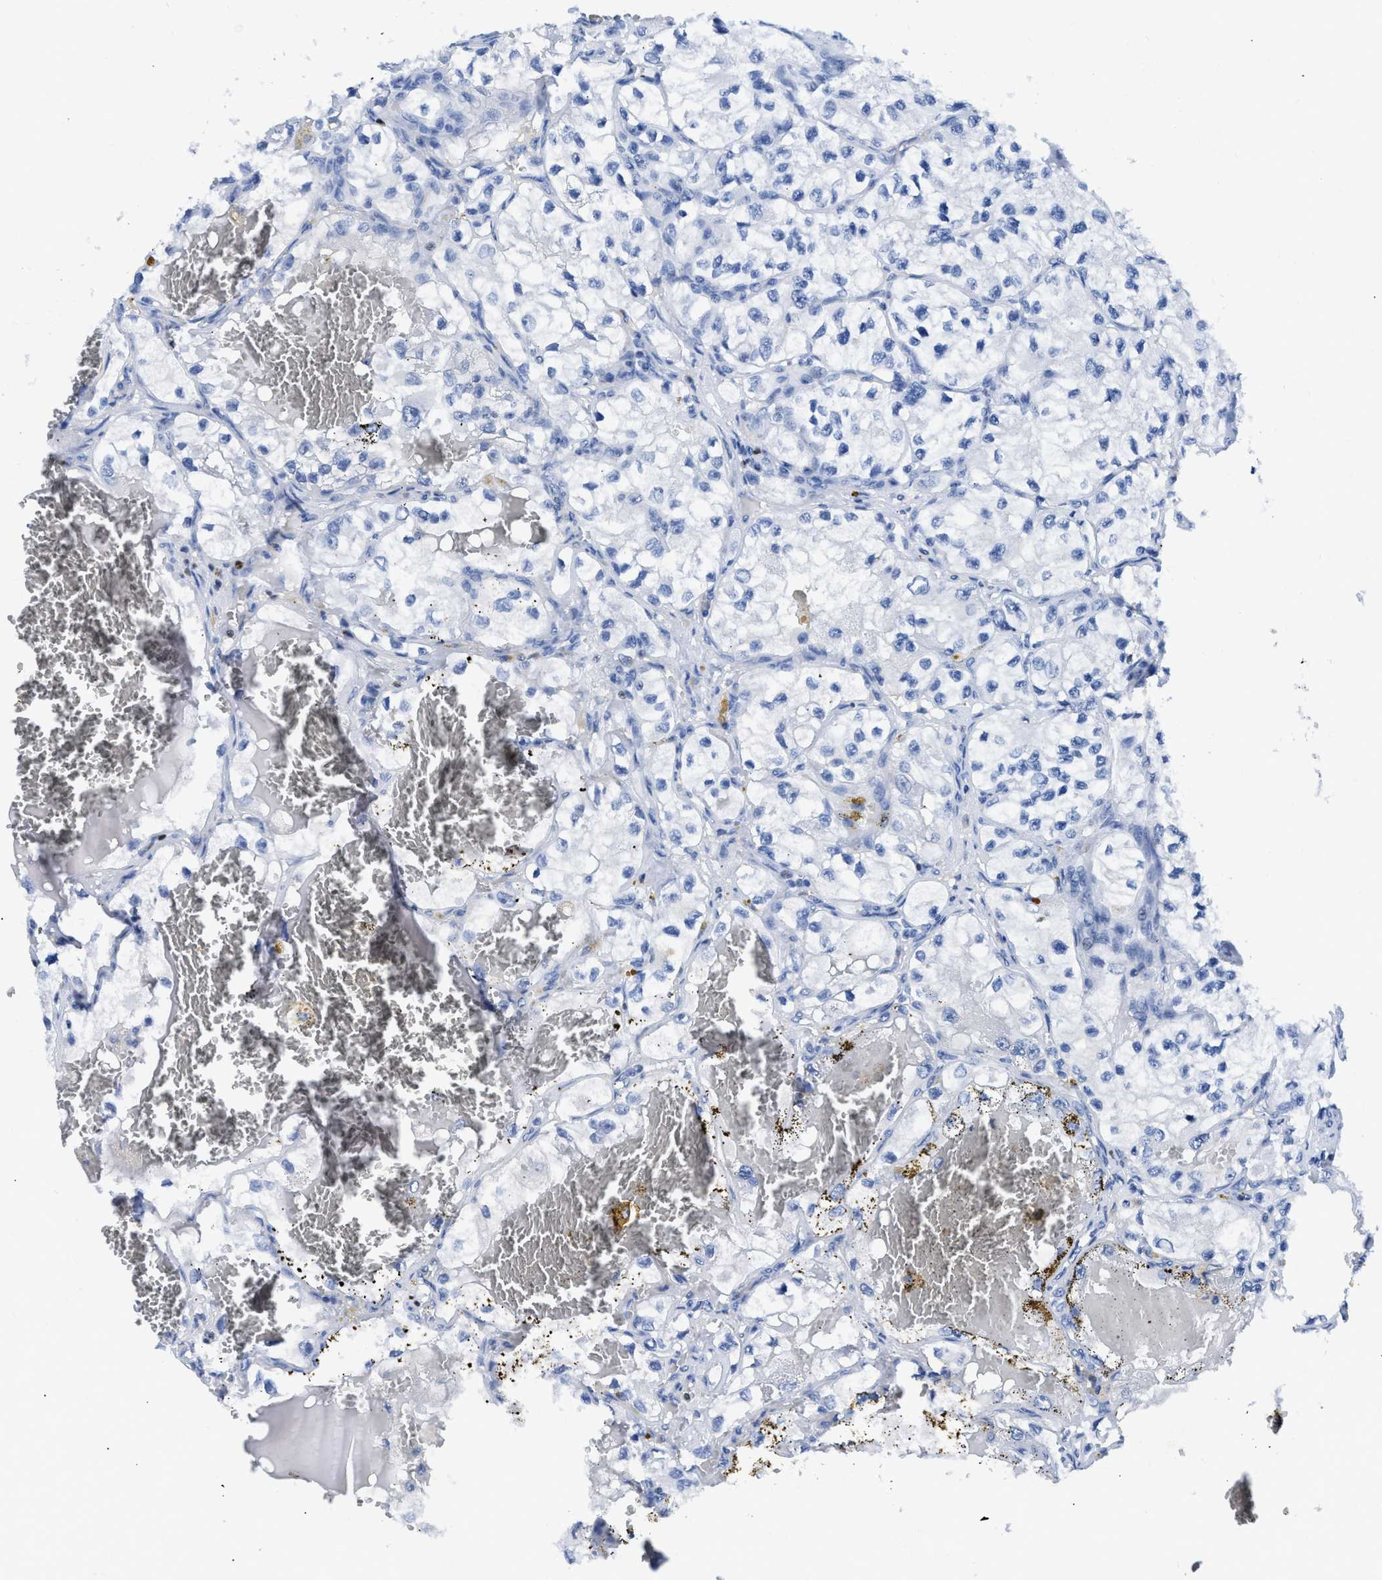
{"staining": {"intensity": "negative", "quantity": "none", "location": "none"}, "tissue": "renal cancer", "cell_type": "Tumor cells", "image_type": "cancer", "snomed": [{"axis": "morphology", "description": "Adenocarcinoma, NOS"}, {"axis": "topography", "description": "Kidney"}], "caption": "An immunohistochemistry micrograph of renal cancer (adenocarcinoma) is shown. There is no staining in tumor cells of renal cancer (adenocarcinoma). (DAB (3,3'-diaminobenzidine) immunohistochemistry (IHC) visualized using brightfield microscopy, high magnification).", "gene": "TCF7", "patient": {"sex": "female", "age": 57}}